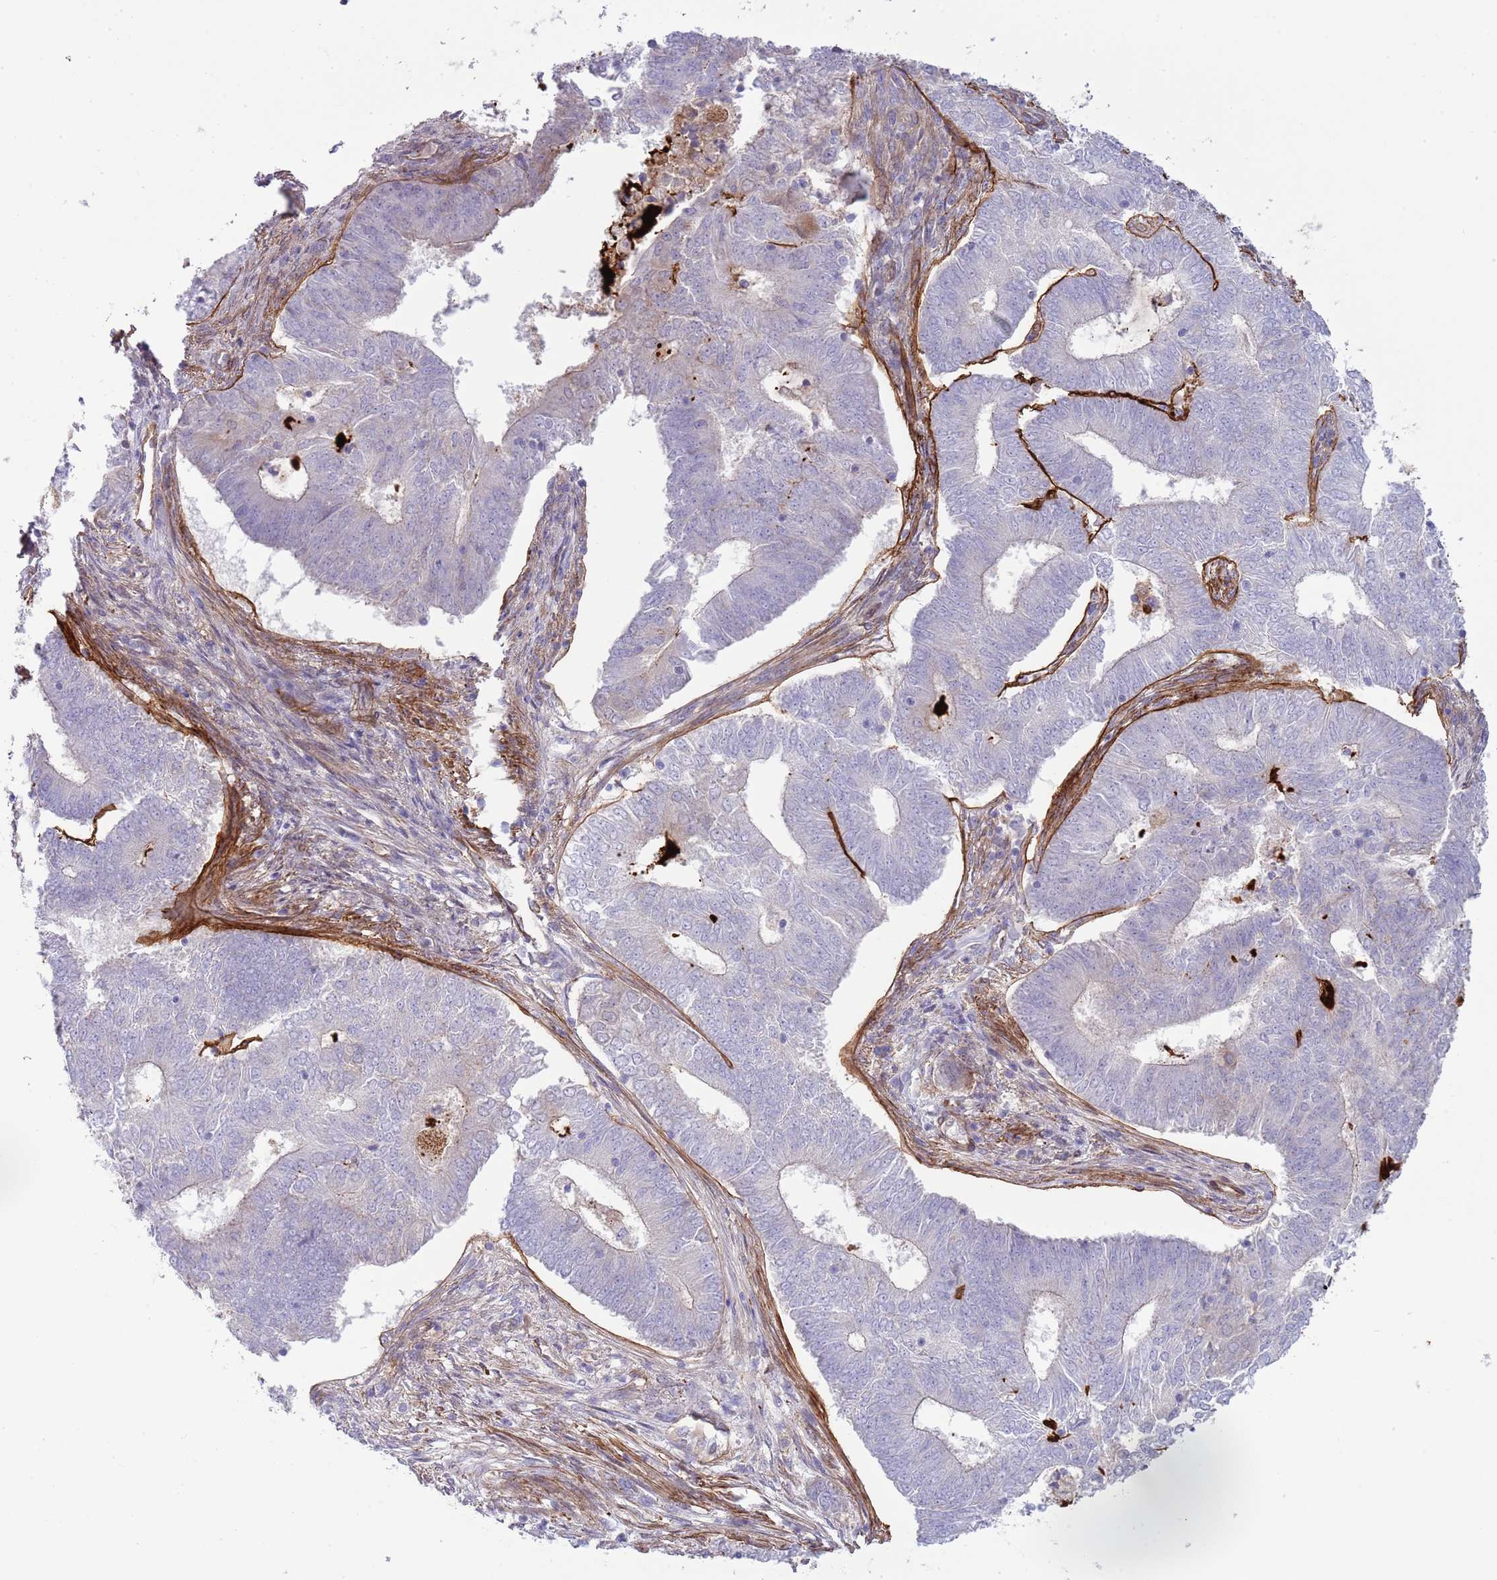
{"staining": {"intensity": "negative", "quantity": "none", "location": "none"}, "tissue": "endometrial cancer", "cell_type": "Tumor cells", "image_type": "cancer", "snomed": [{"axis": "morphology", "description": "Adenocarcinoma, NOS"}, {"axis": "topography", "description": "Endometrium"}], "caption": "Endometrial cancer stained for a protein using immunohistochemistry displays no positivity tumor cells.", "gene": "TINAGL1", "patient": {"sex": "female", "age": 62}}